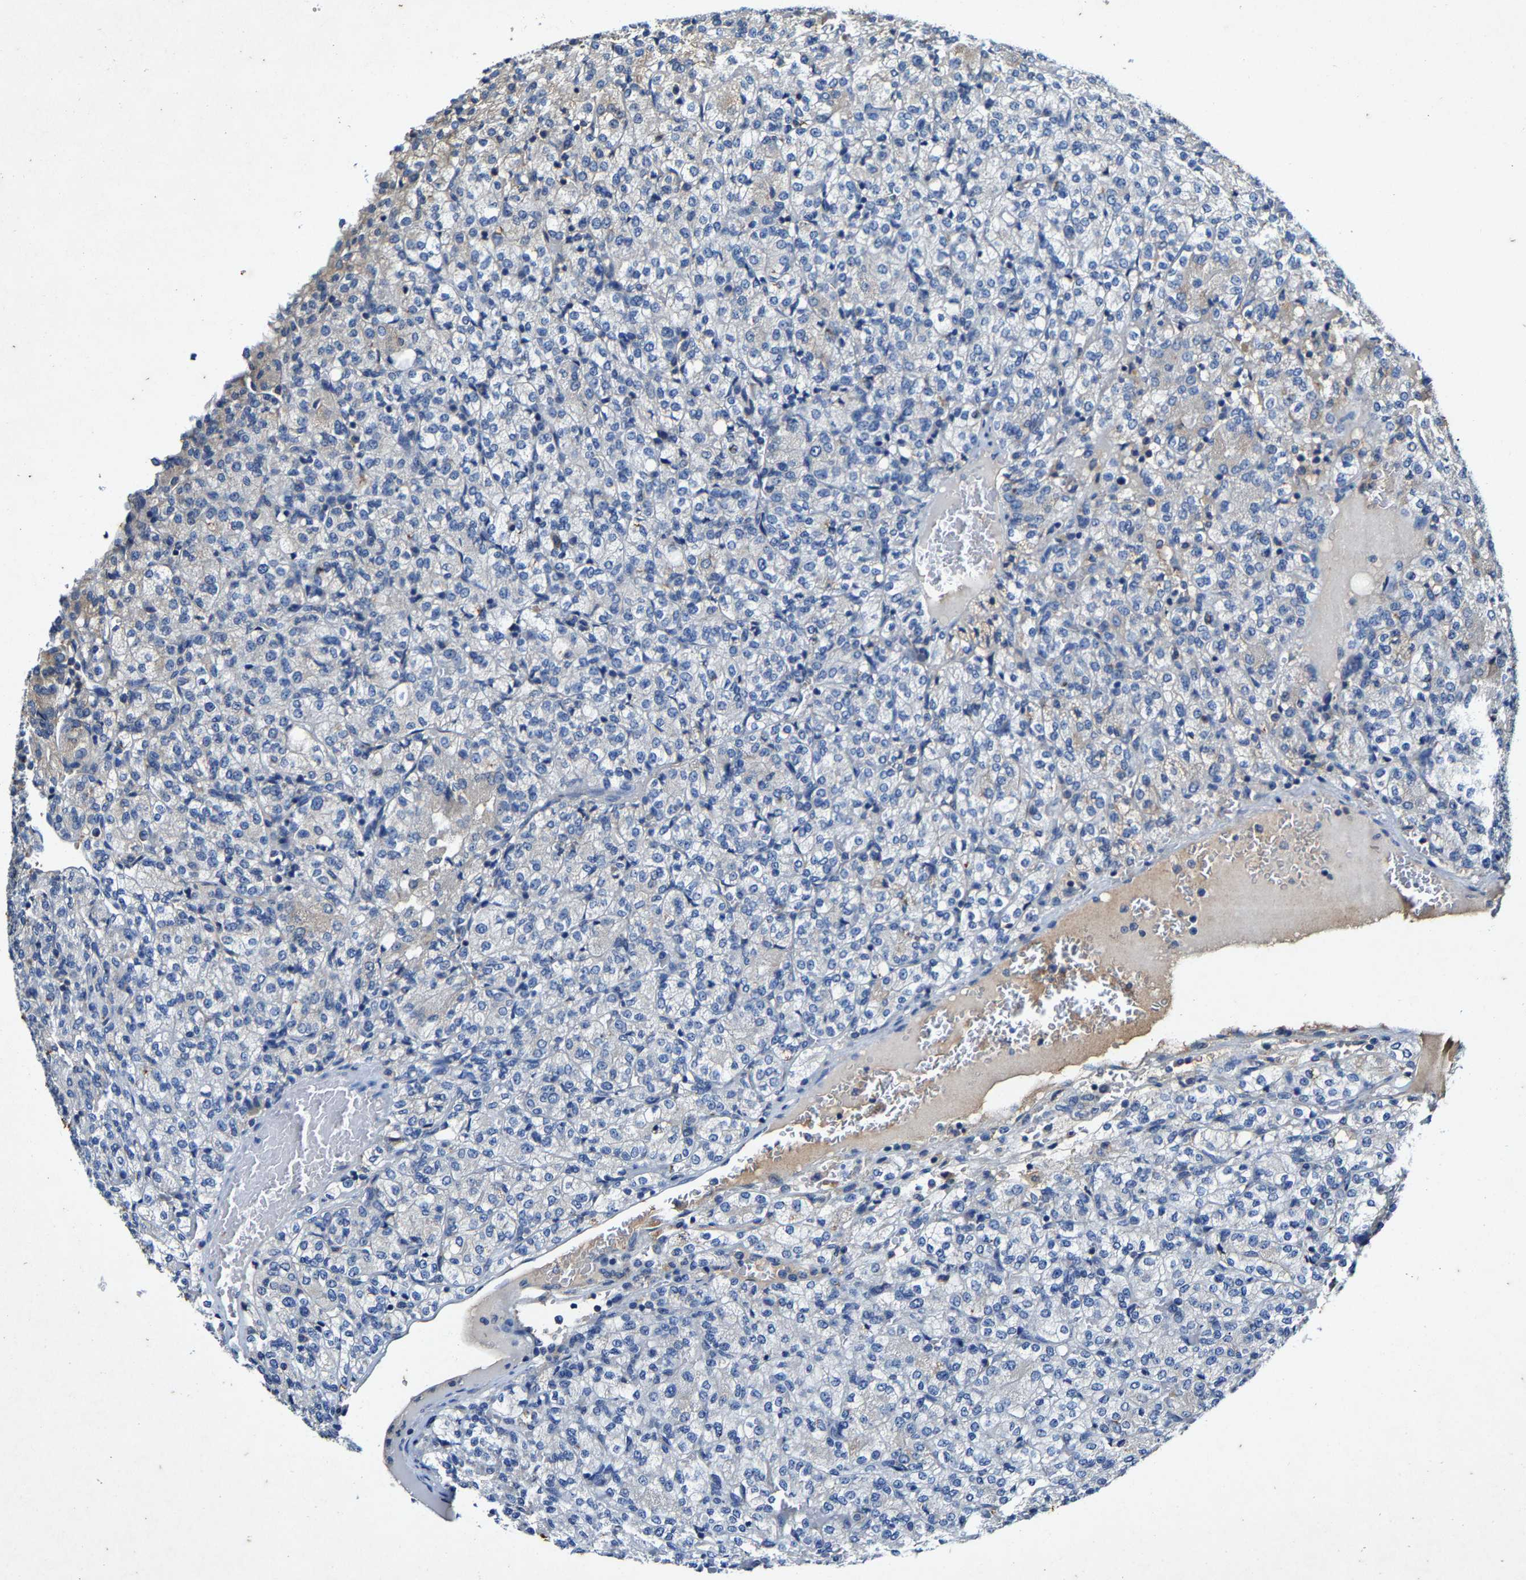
{"staining": {"intensity": "negative", "quantity": "none", "location": "none"}, "tissue": "renal cancer", "cell_type": "Tumor cells", "image_type": "cancer", "snomed": [{"axis": "morphology", "description": "Adenocarcinoma, NOS"}, {"axis": "topography", "description": "Kidney"}], "caption": "This photomicrograph is of renal cancer stained with IHC to label a protein in brown with the nuclei are counter-stained blue. There is no staining in tumor cells. The staining was performed using DAB to visualize the protein expression in brown, while the nuclei were stained in blue with hematoxylin (Magnification: 20x).", "gene": "SLC25A25", "patient": {"sex": "male", "age": 77}}